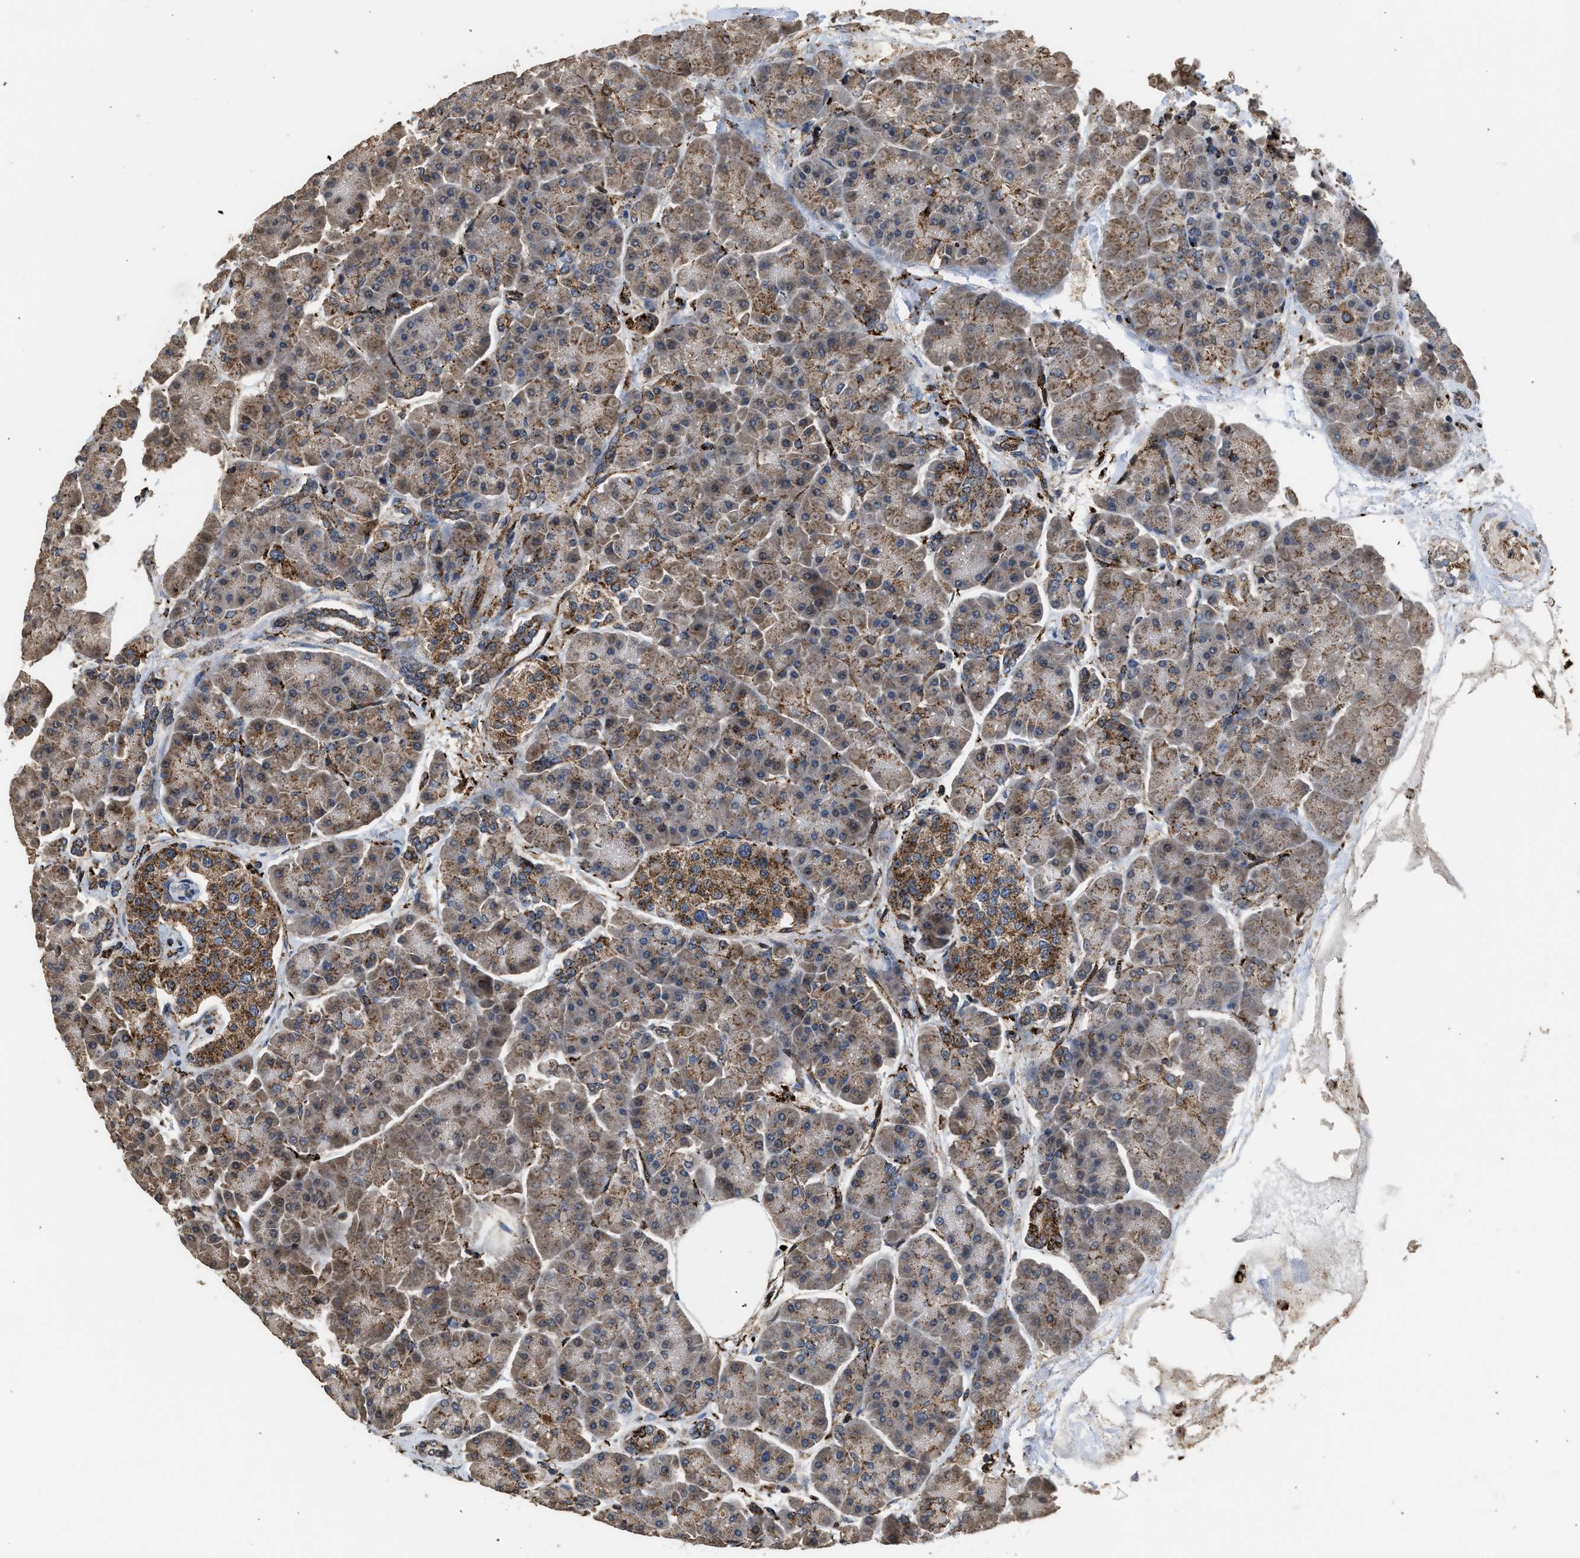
{"staining": {"intensity": "moderate", "quantity": "25%-75%", "location": "cytoplasmic/membranous"}, "tissue": "pancreas", "cell_type": "Exocrine glandular cells", "image_type": "normal", "snomed": [{"axis": "morphology", "description": "Normal tissue, NOS"}, {"axis": "topography", "description": "Pancreas"}], "caption": "Approximately 25%-75% of exocrine glandular cells in benign pancreas exhibit moderate cytoplasmic/membranous protein expression as visualized by brown immunohistochemical staining.", "gene": "CTSV", "patient": {"sex": "female", "age": 70}}